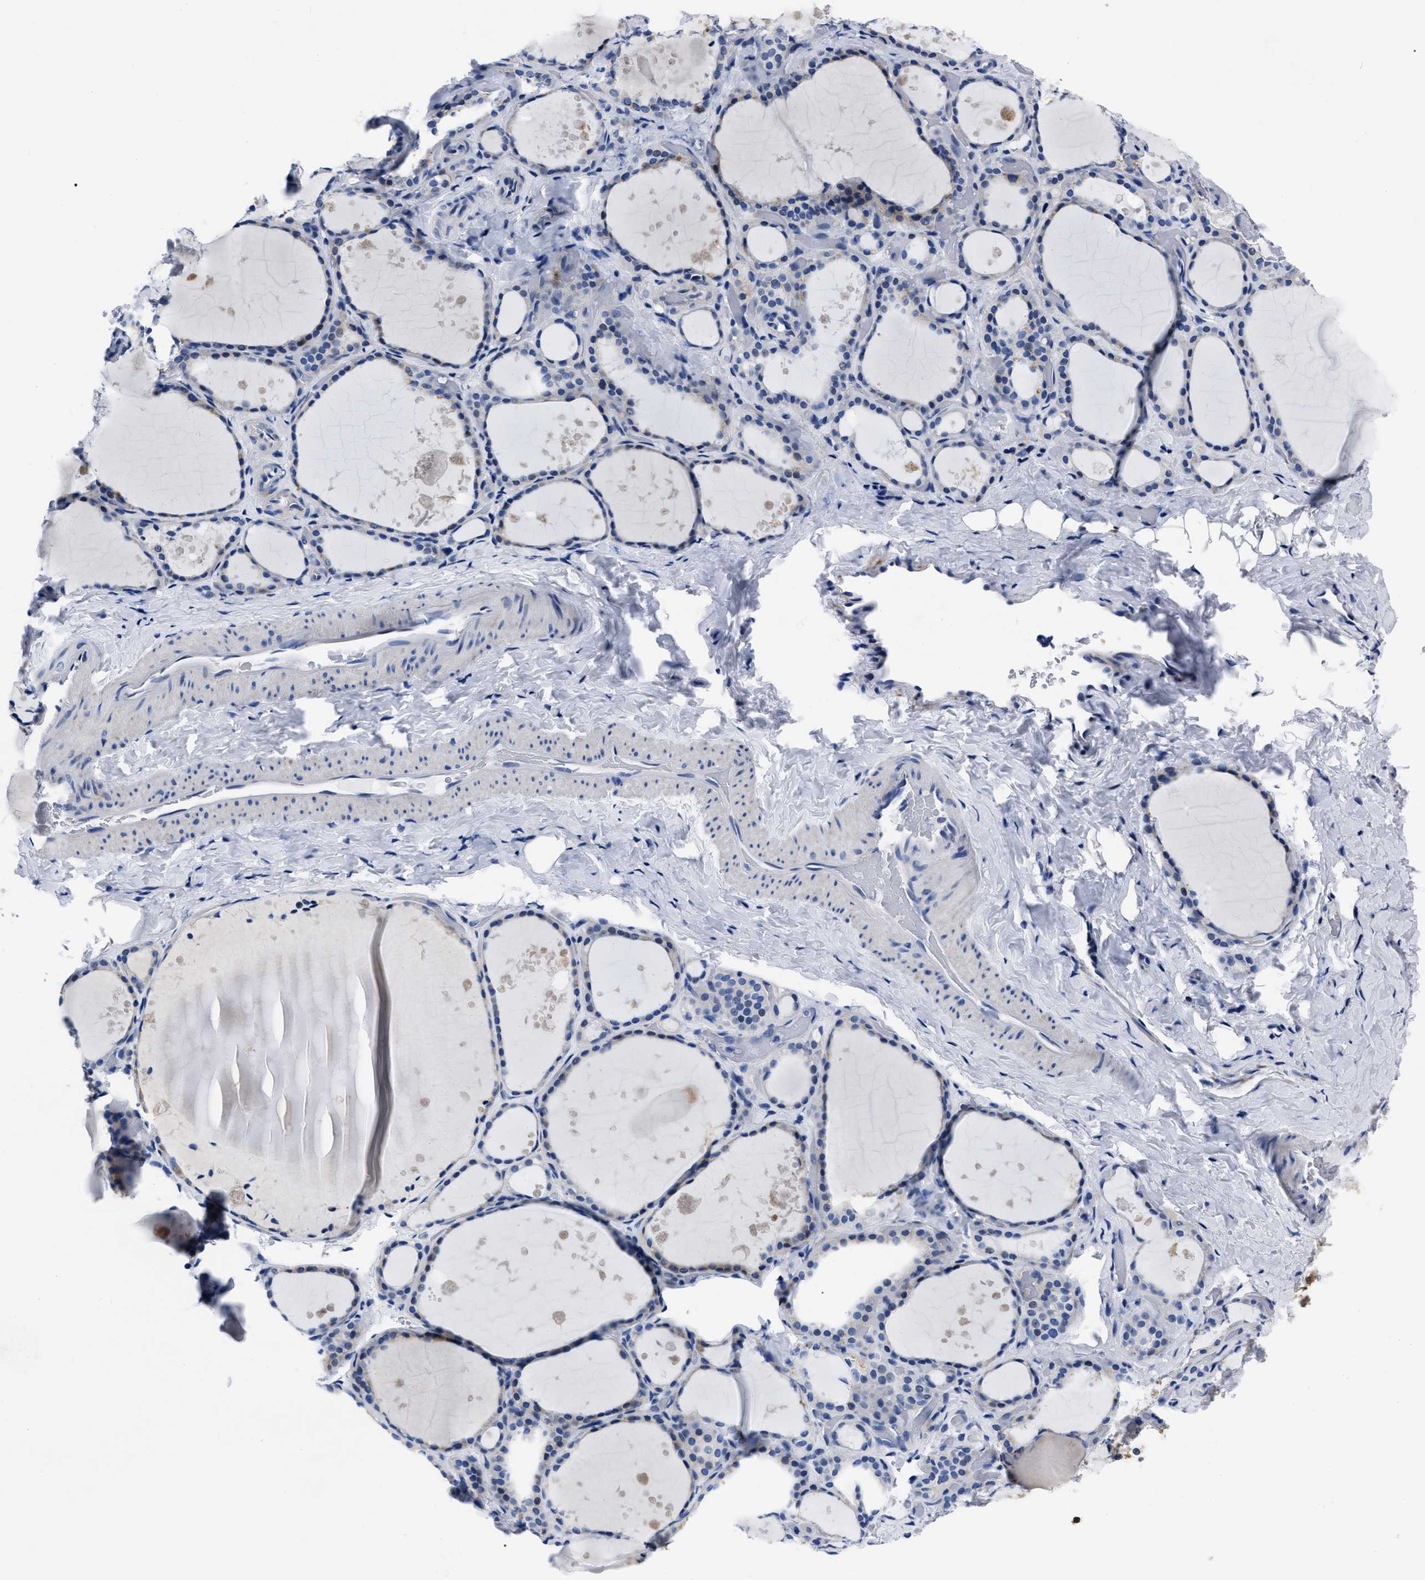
{"staining": {"intensity": "moderate", "quantity": "<25%", "location": "cytoplasmic/membranous"}, "tissue": "thyroid gland", "cell_type": "Glandular cells", "image_type": "normal", "snomed": [{"axis": "morphology", "description": "Normal tissue, NOS"}, {"axis": "topography", "description": "Thyroid gland"}], "caption": "About <25% of glandular cells in unremarkable thyroid gland display moderate cytoplasmic/membranous protein expression as visualized by brown immunohistochemical staining.", "gene": "MOV10L1", "patient": {"sex": "female", "age": 44}}